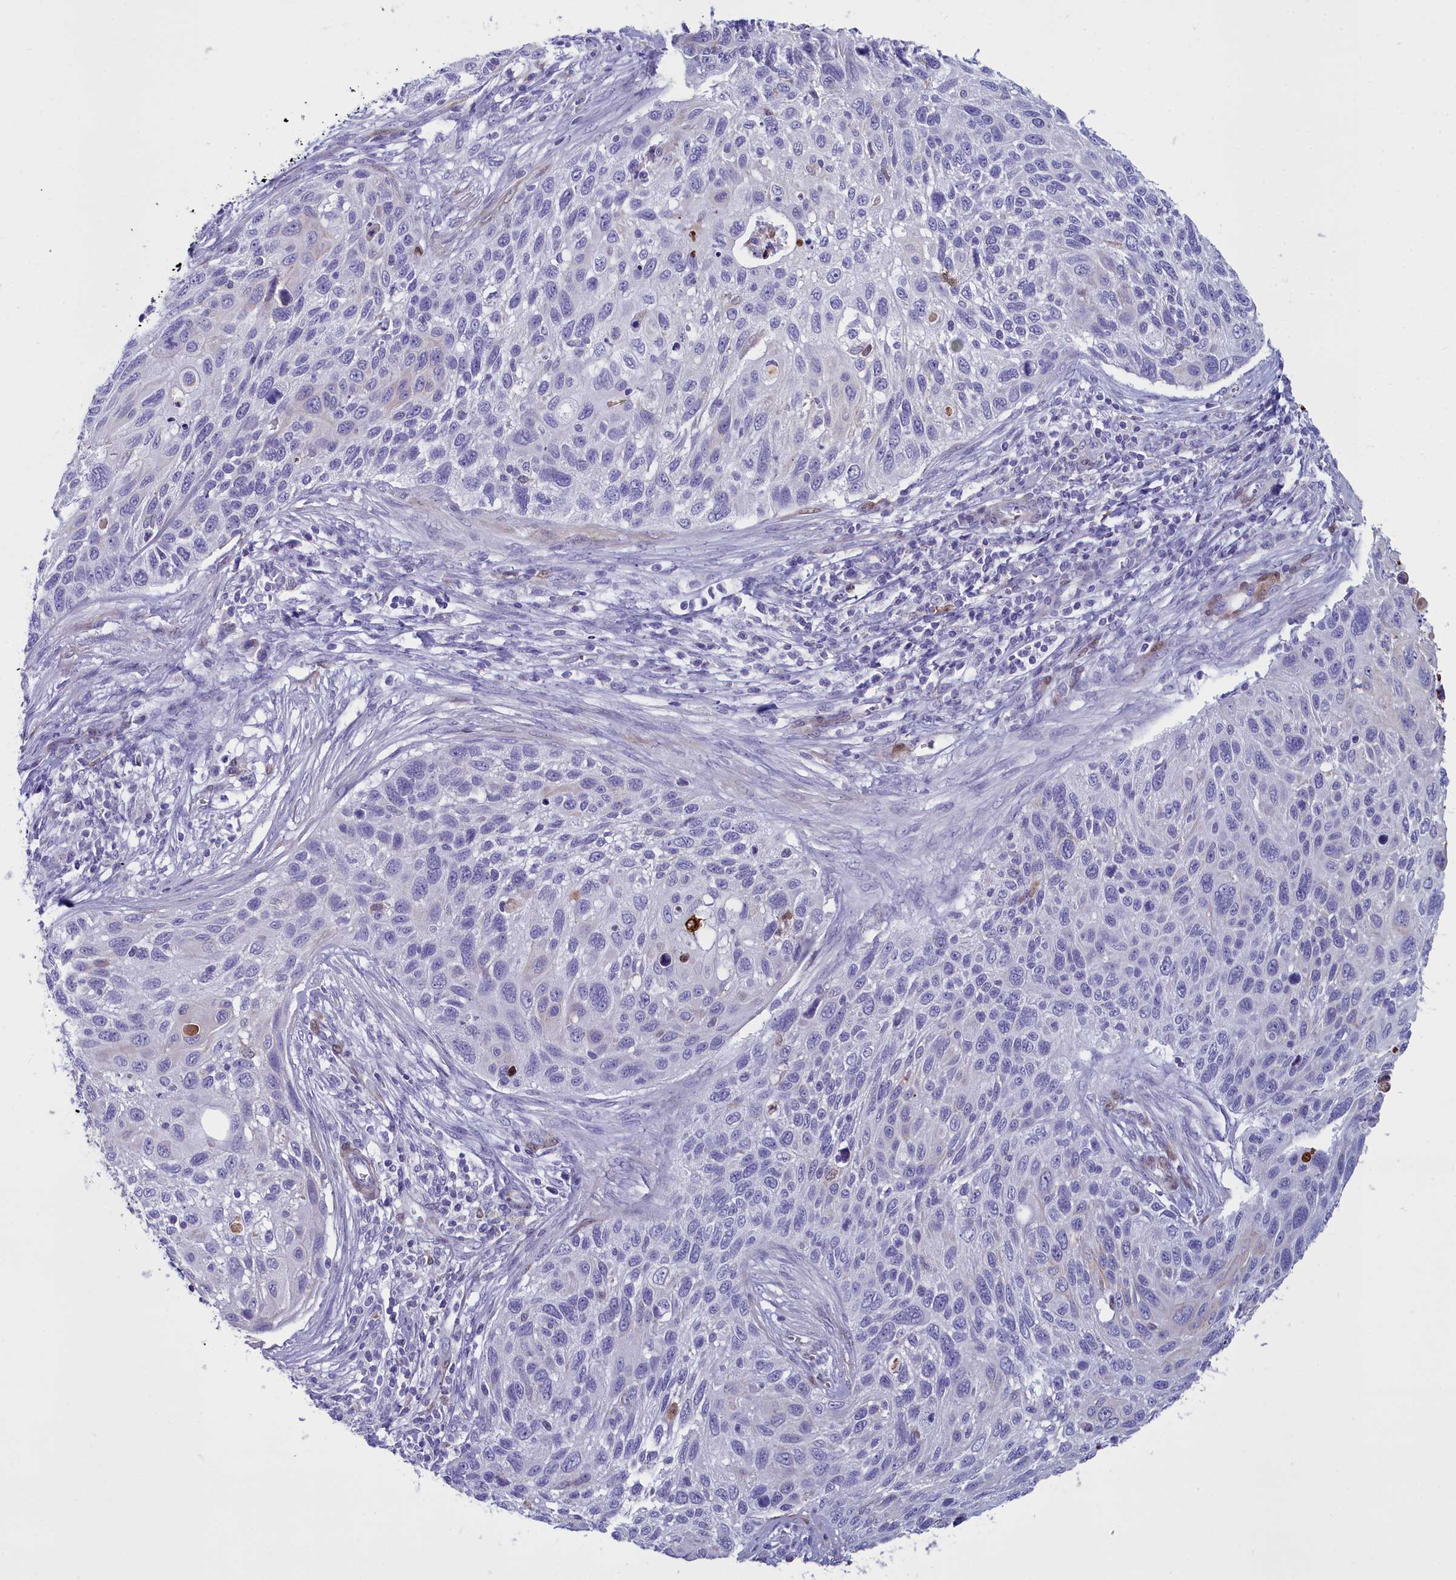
{"staining": {"intensity": "negative", "quantity": "none", "location": "none"}, "tissue": "cervical cancer", "cell_type": "Tumor cells", "image_type": "cancer", "snomed": [{"axis": "morphology", "description": "Squamous cell carcinoma, NOS"}, {"axis": "topography", "description": "Cervix"}], "caption": "Protein analysis of cervical squamous cell carcinoma demonstrates no significant staining in tumor cells. (IHC, brightfield microscopy, high magnification).", "gene": "PPP1R14A", "patient": {"sex": "female", "age": 70}}